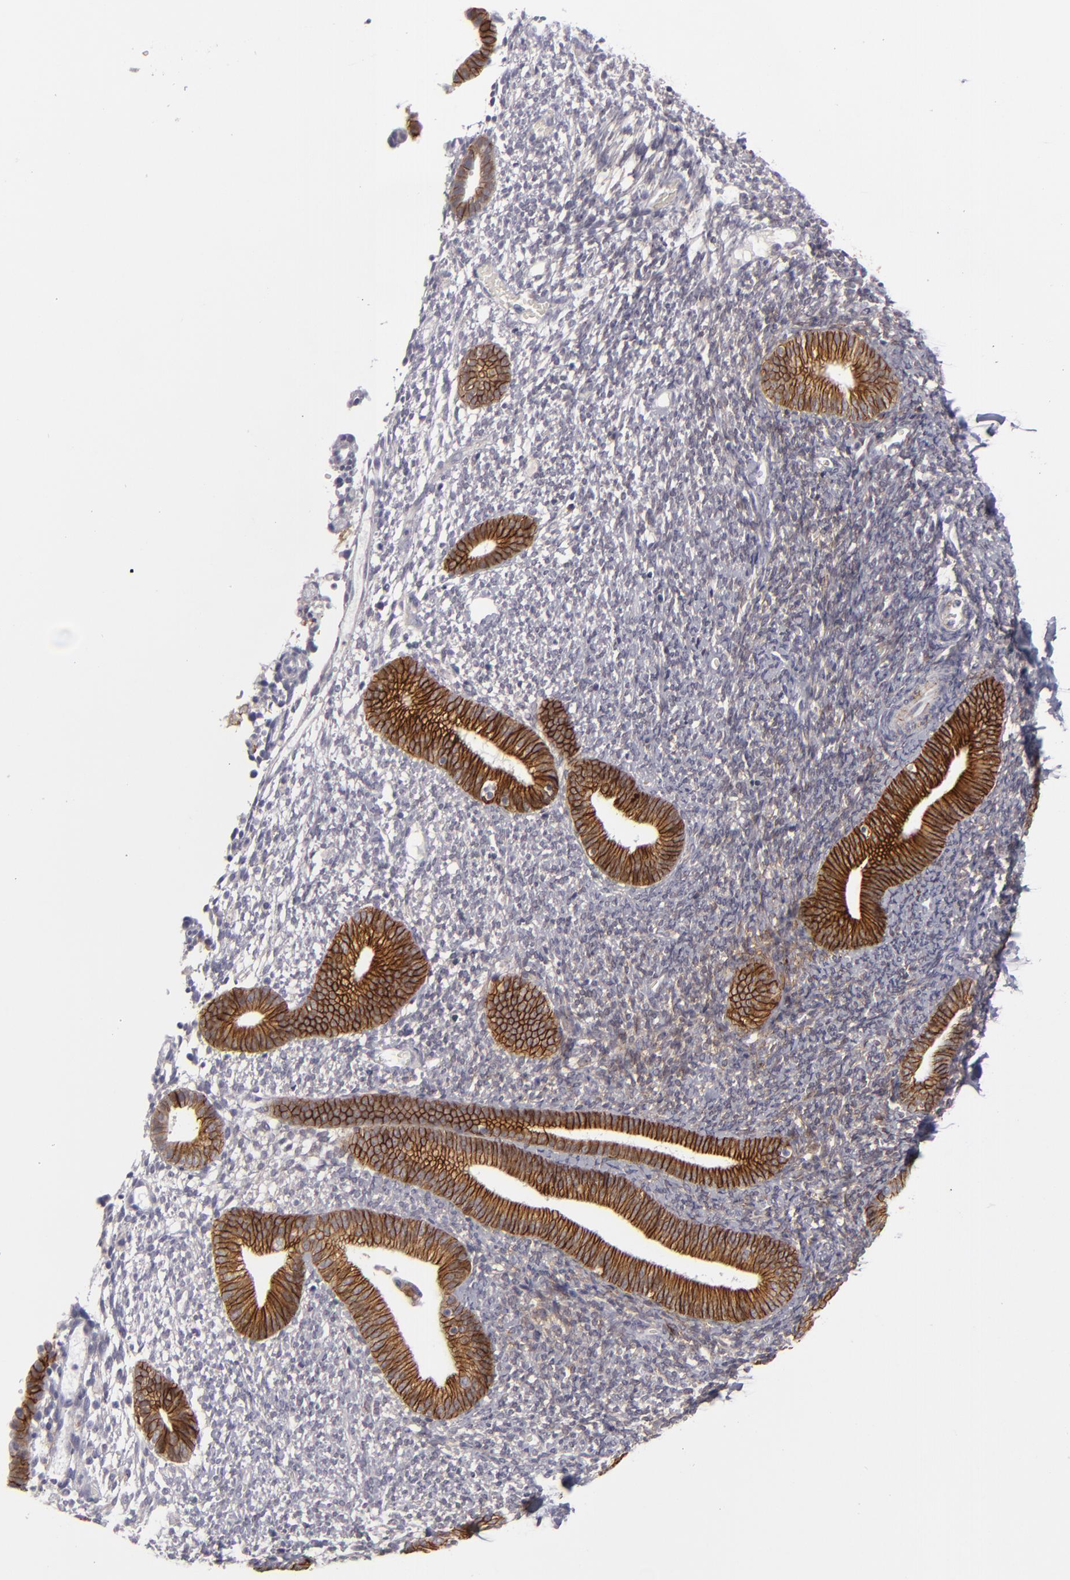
{"staining": {"intensity": "negative", "quantity": "none", "location": "none"}, "tissue": "endometrium", "cell_type": "Cells in endometrial stroma", "image_type": "normal", "snomed": [{"axis": "morphology", "description": "Normal tissue, NOS"}, {"axis": "topography", "description": "Smooth muscle"}, {"axis": "topography", "description": "Endometrium"}], "caption": "This is an IHC photomicrograph of benign endometrium. There is no positivity in cells in endometrial stroma.", "gene": "ALCAM", "patient": {"sex": "female", "age": 57}}